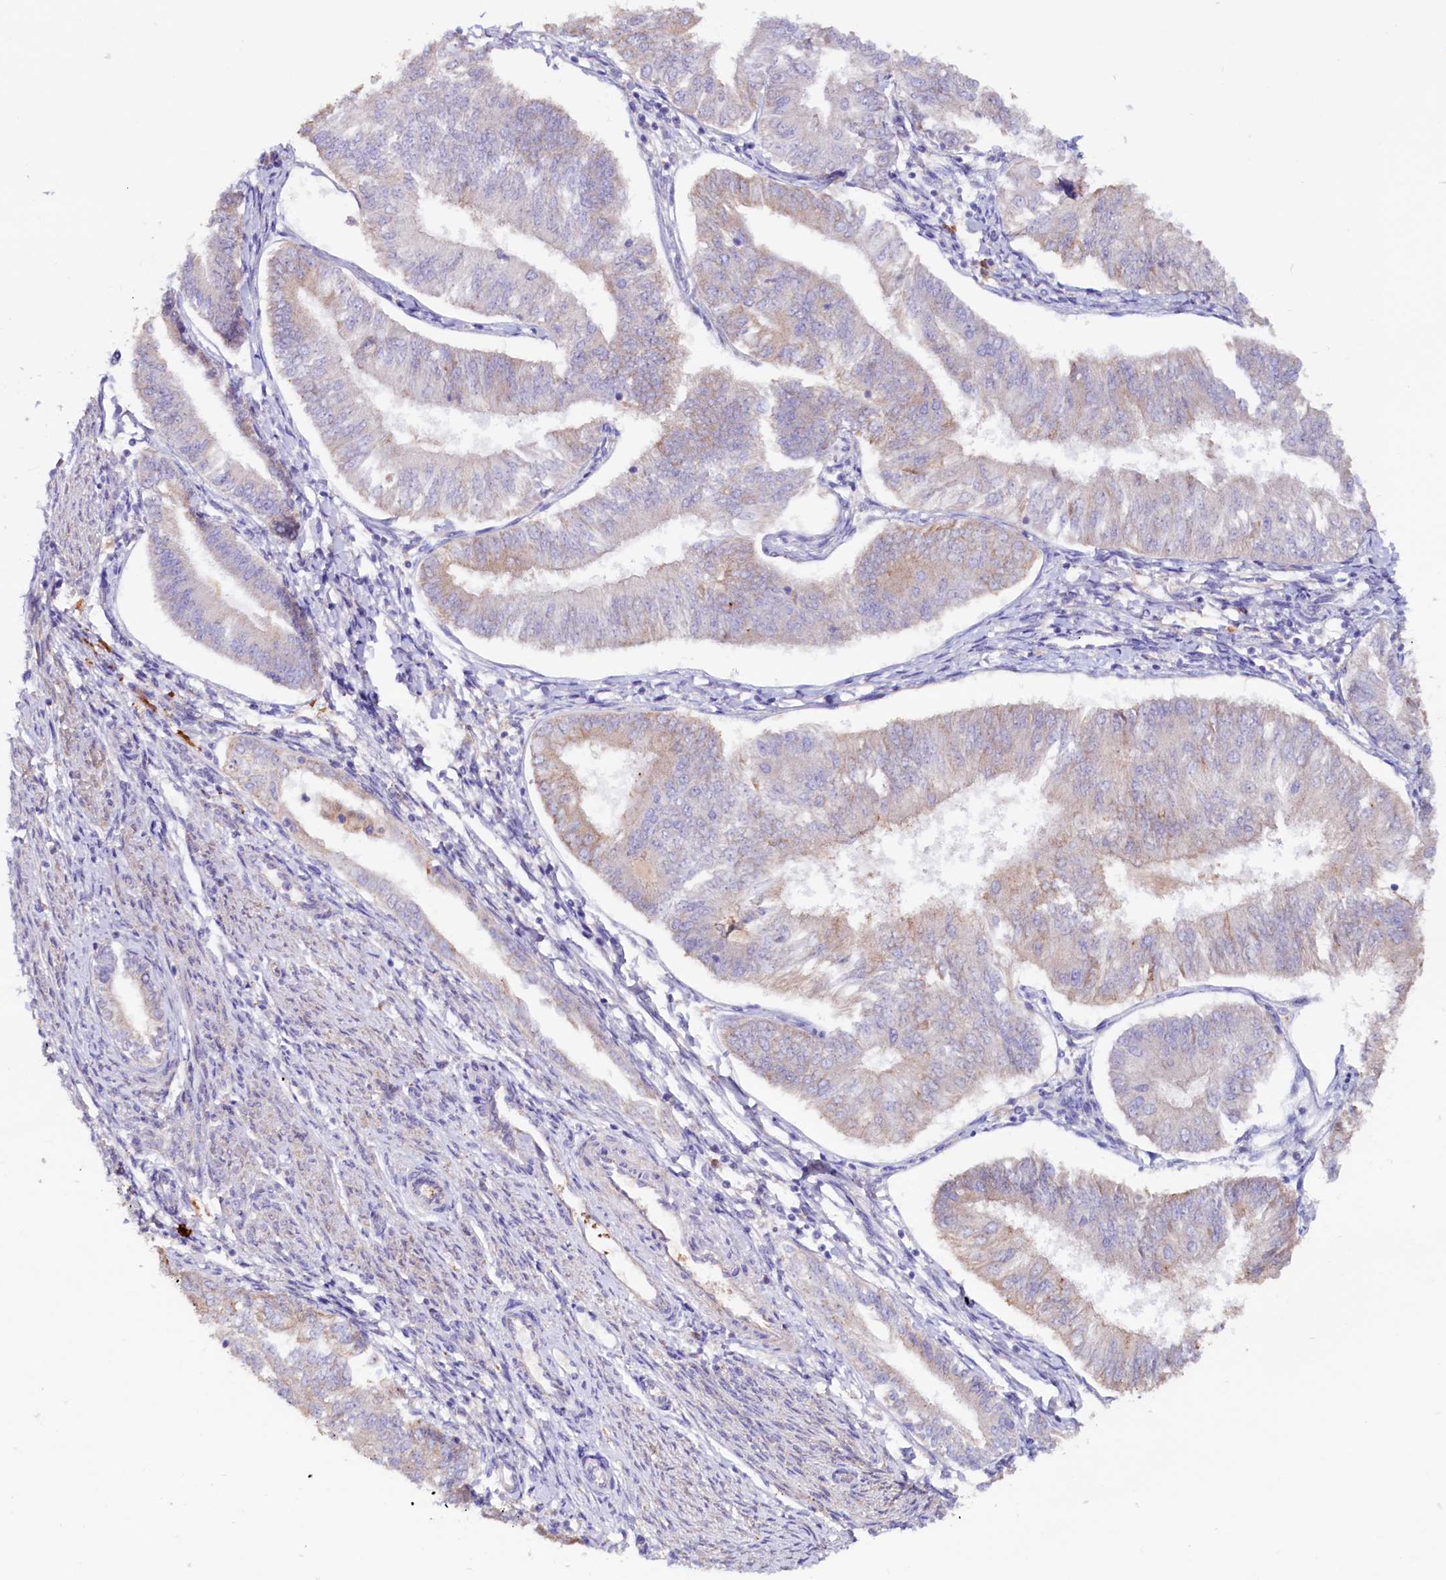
{"staining": {"intensity": "weak", "quantity": "<25%", "location": "cytoplasmic/membranous"}, "tissue": "endometrial cancer", "cell_type": "Tumor cells", "image_type": "cancer", "snomed": [{"axis": "morphology", "description": "Adenocarcinoma, NOS"}, {"axis": "topography", "description": "Endometrium"}], "caption": "Tumor cells show no significant protein positivity in endometrial cancer (adenocarcinoma).", "gene": "IL17RD", "patient": {"sex": "female", "age": 58}}